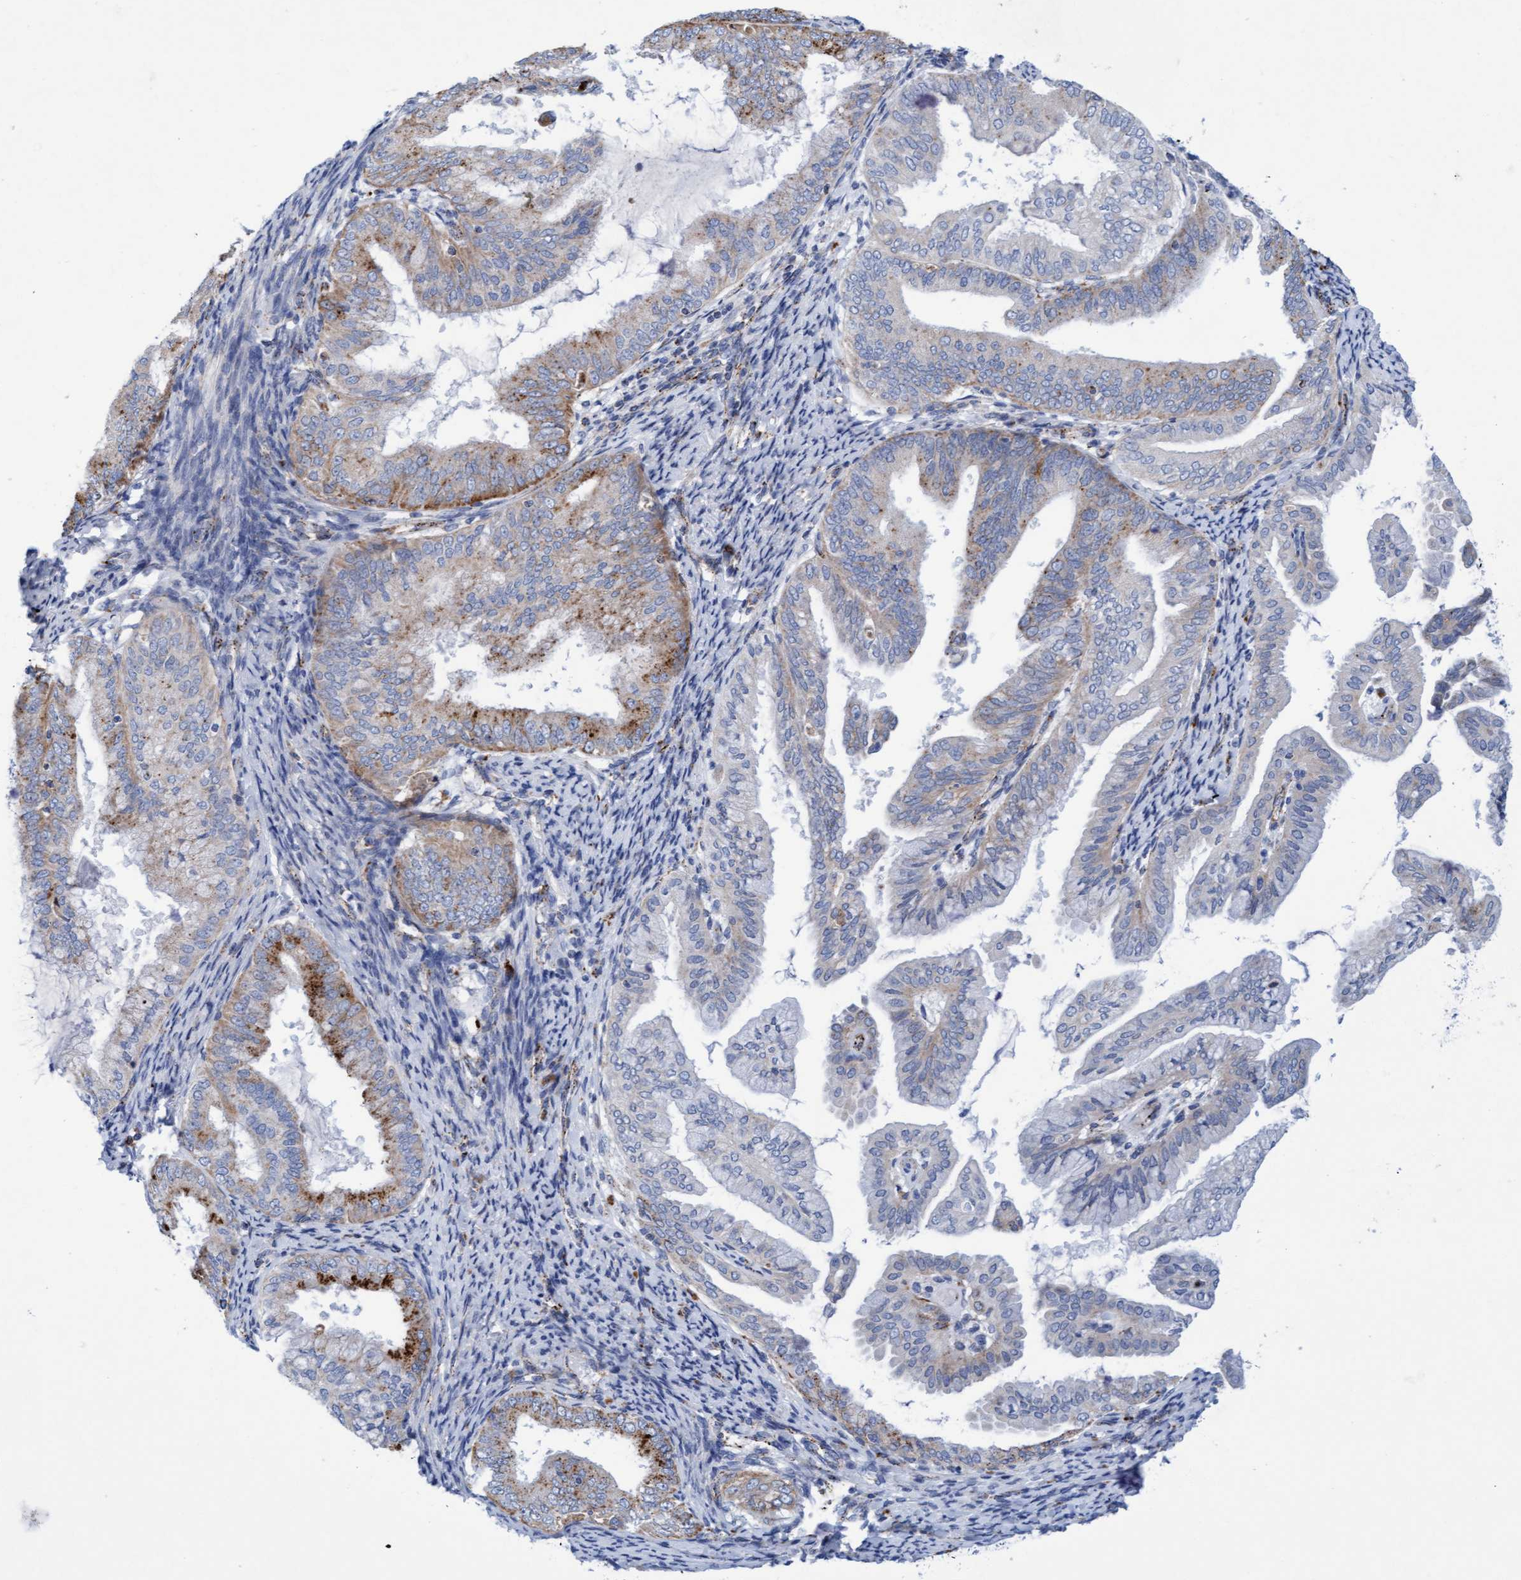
{"staining": {"intensity": "moderate", "quantity": "<25%", "location": "cytoplasmic/membranous"}, "tissue": "endometrial cancer", "cell_type": "Tumor cells", "image_type": "cancer", "snomed": [{"axis": "morphology", "description": "Adenocarcinoma, NOS"}, {"axis": "topography", "description": "Endometrium"}], "caption": "Endometrial adenocarcinoma stained with DAB (3,3'-diaminobenzidine) immunohistochemistry shows low levels of moderate cytoplasmic/membranous staining in approximately <25% of tumor cells.", "gene": "SGSH", "patient": {"sex": "female", "age": 63}}